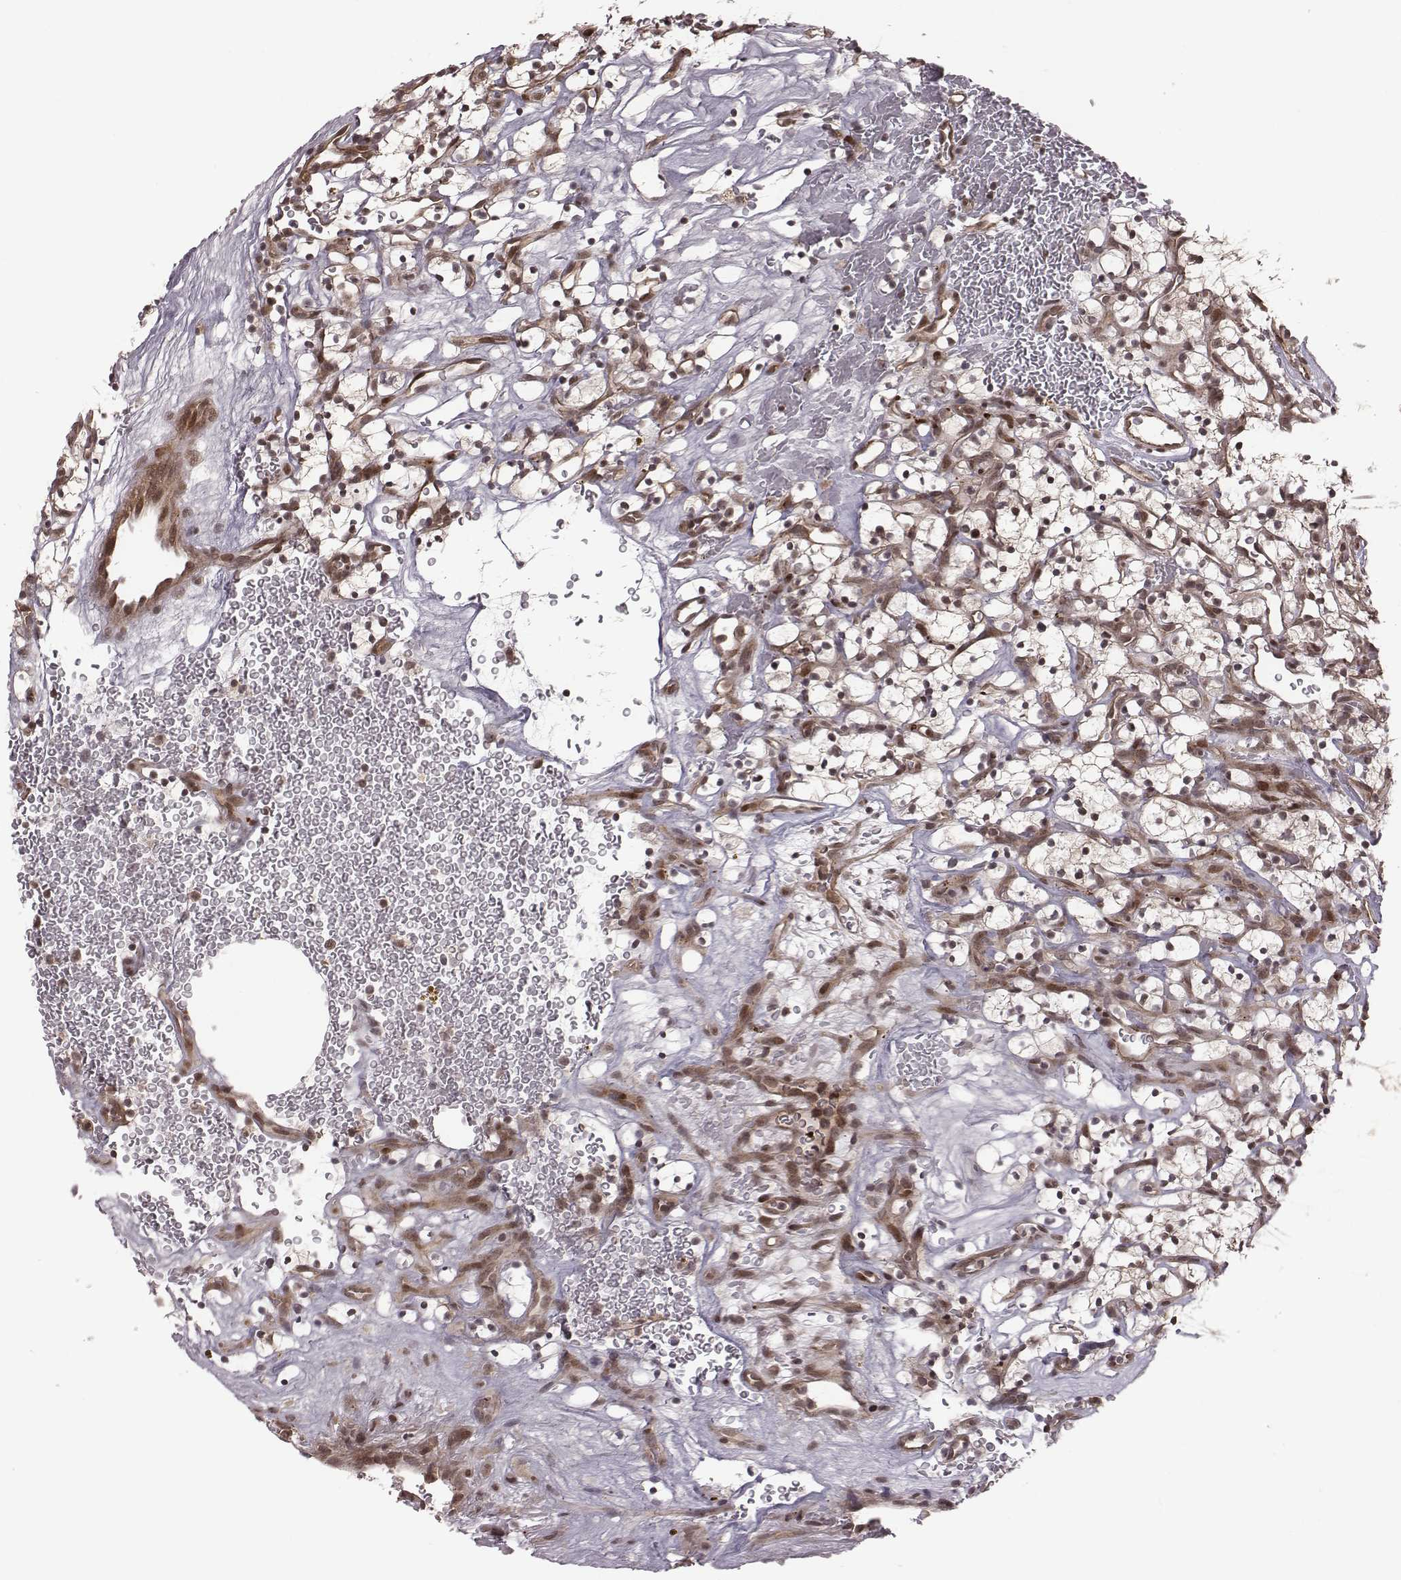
{"staining": {"intensity": "weak", "quantity": ">75%", "location": "cytoplasmic/membranous,nuclear"}, "tissue": "renal cancer", "cell_type": "Tumor cells", "image_type": "cancer", "snomed": [{"axis": "morphology", "description": "Adenocarcinoma, NOS"}, {"axis": "topography", "description": "Kidney"}], "caption": "Immunohistochemical staining of human renal cancer demonstrates low levels of weak cytoplasmic/membranous and nuclear protein expression in about >75% of tumor cells. Nuclei are stained in blue.", "gene": "RPL3", "patient": {"sex": "female", "age": 64}}